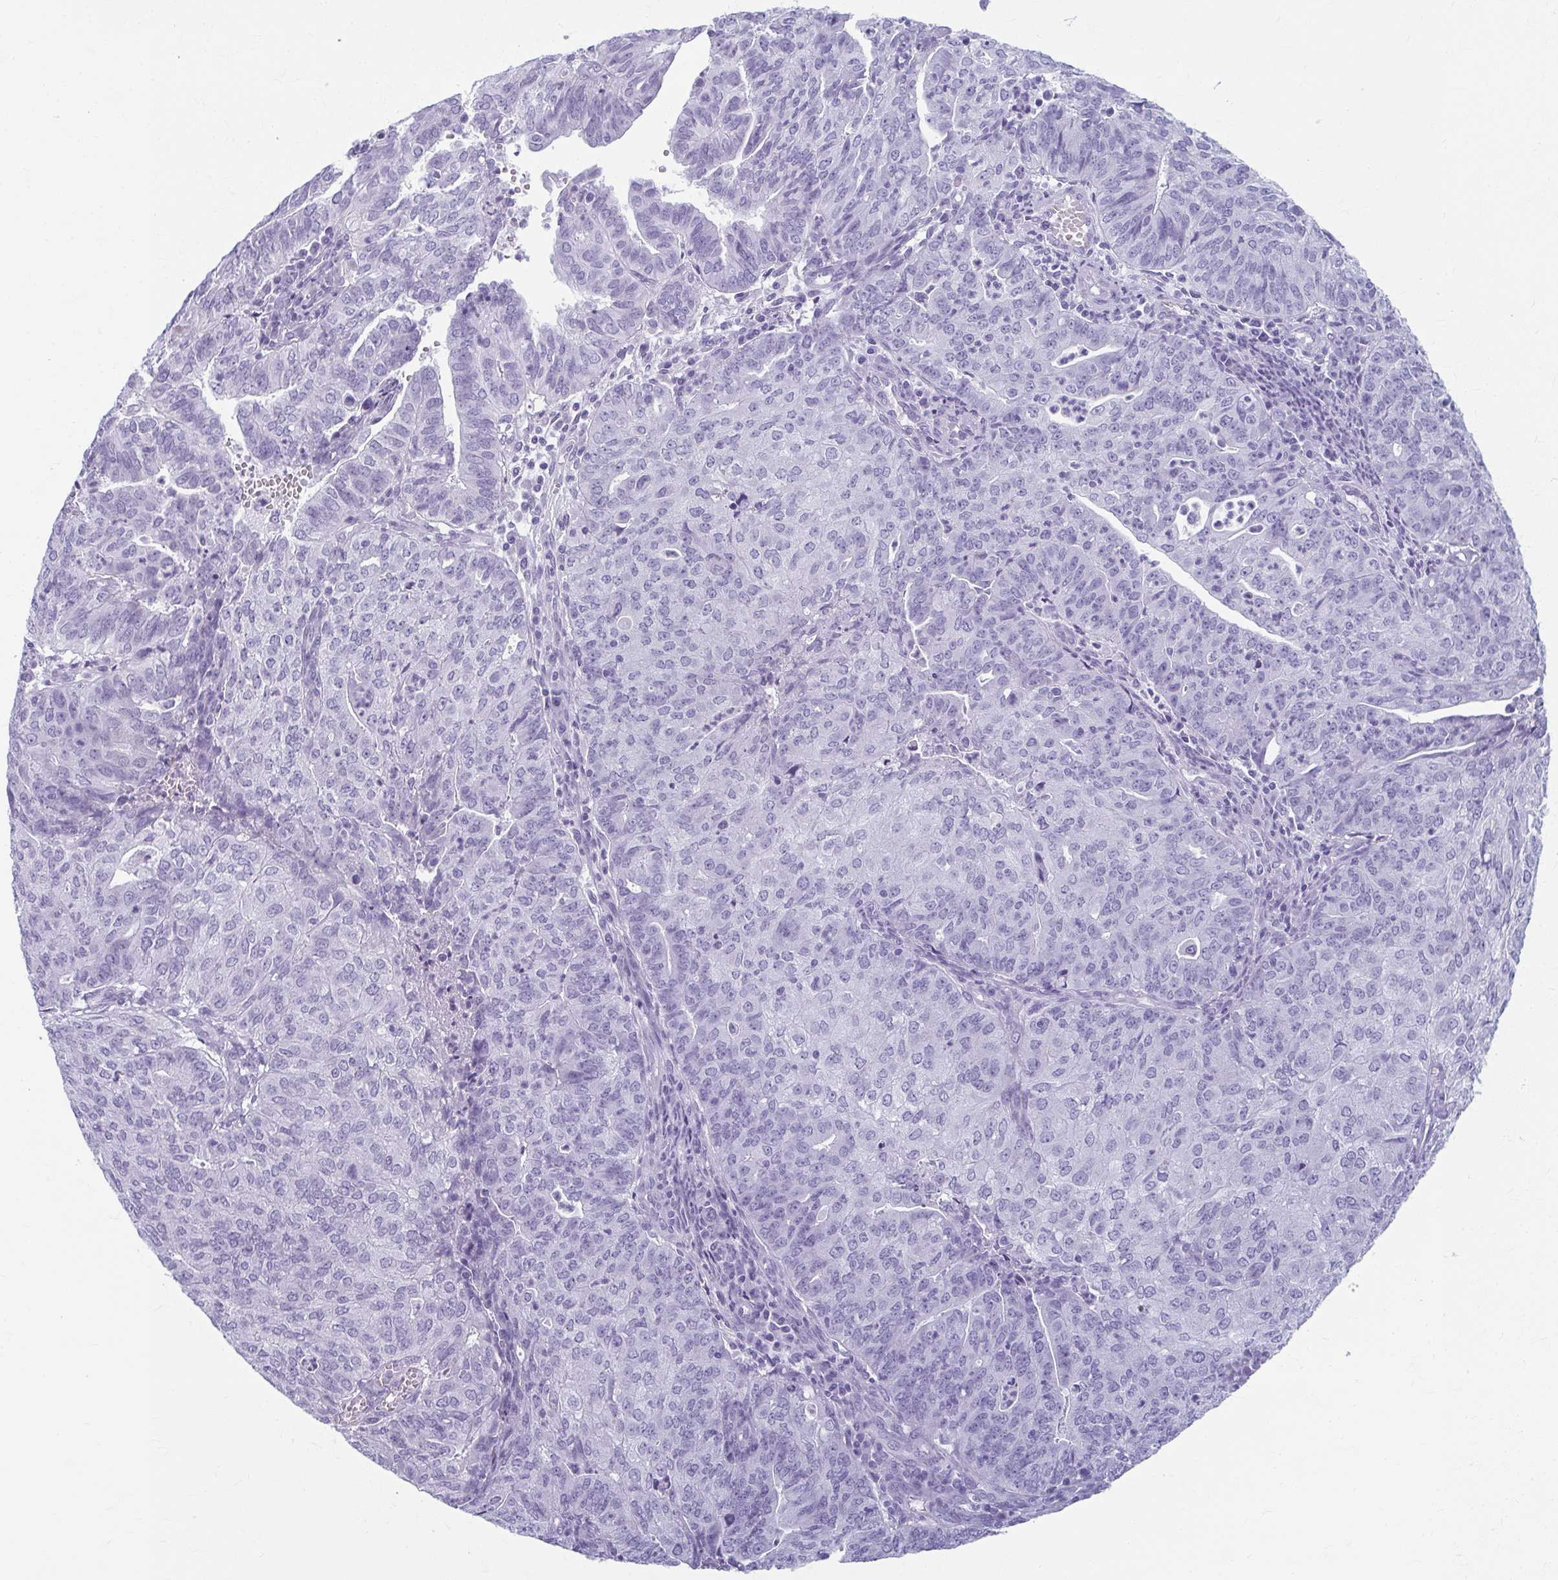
{"staining": {"intensity": "negative", "quantity": "none", "location": "none"}, "tissue": "endometrial cancer", "cell_type": "Tumor cells", "image_type": "cancer", "snomed": [{"axis": "morphology", "description": "Adenocarcinoma, NOS"}, {"axis": "topography", "description": "Endometrium"}], "caption": "This is an immunohistochemistry image of human endometrial adenocarcinoma. There is no staining in tumor cells.", "gene": "MOBP", "patient": {"sex": "female", "age": 82}}